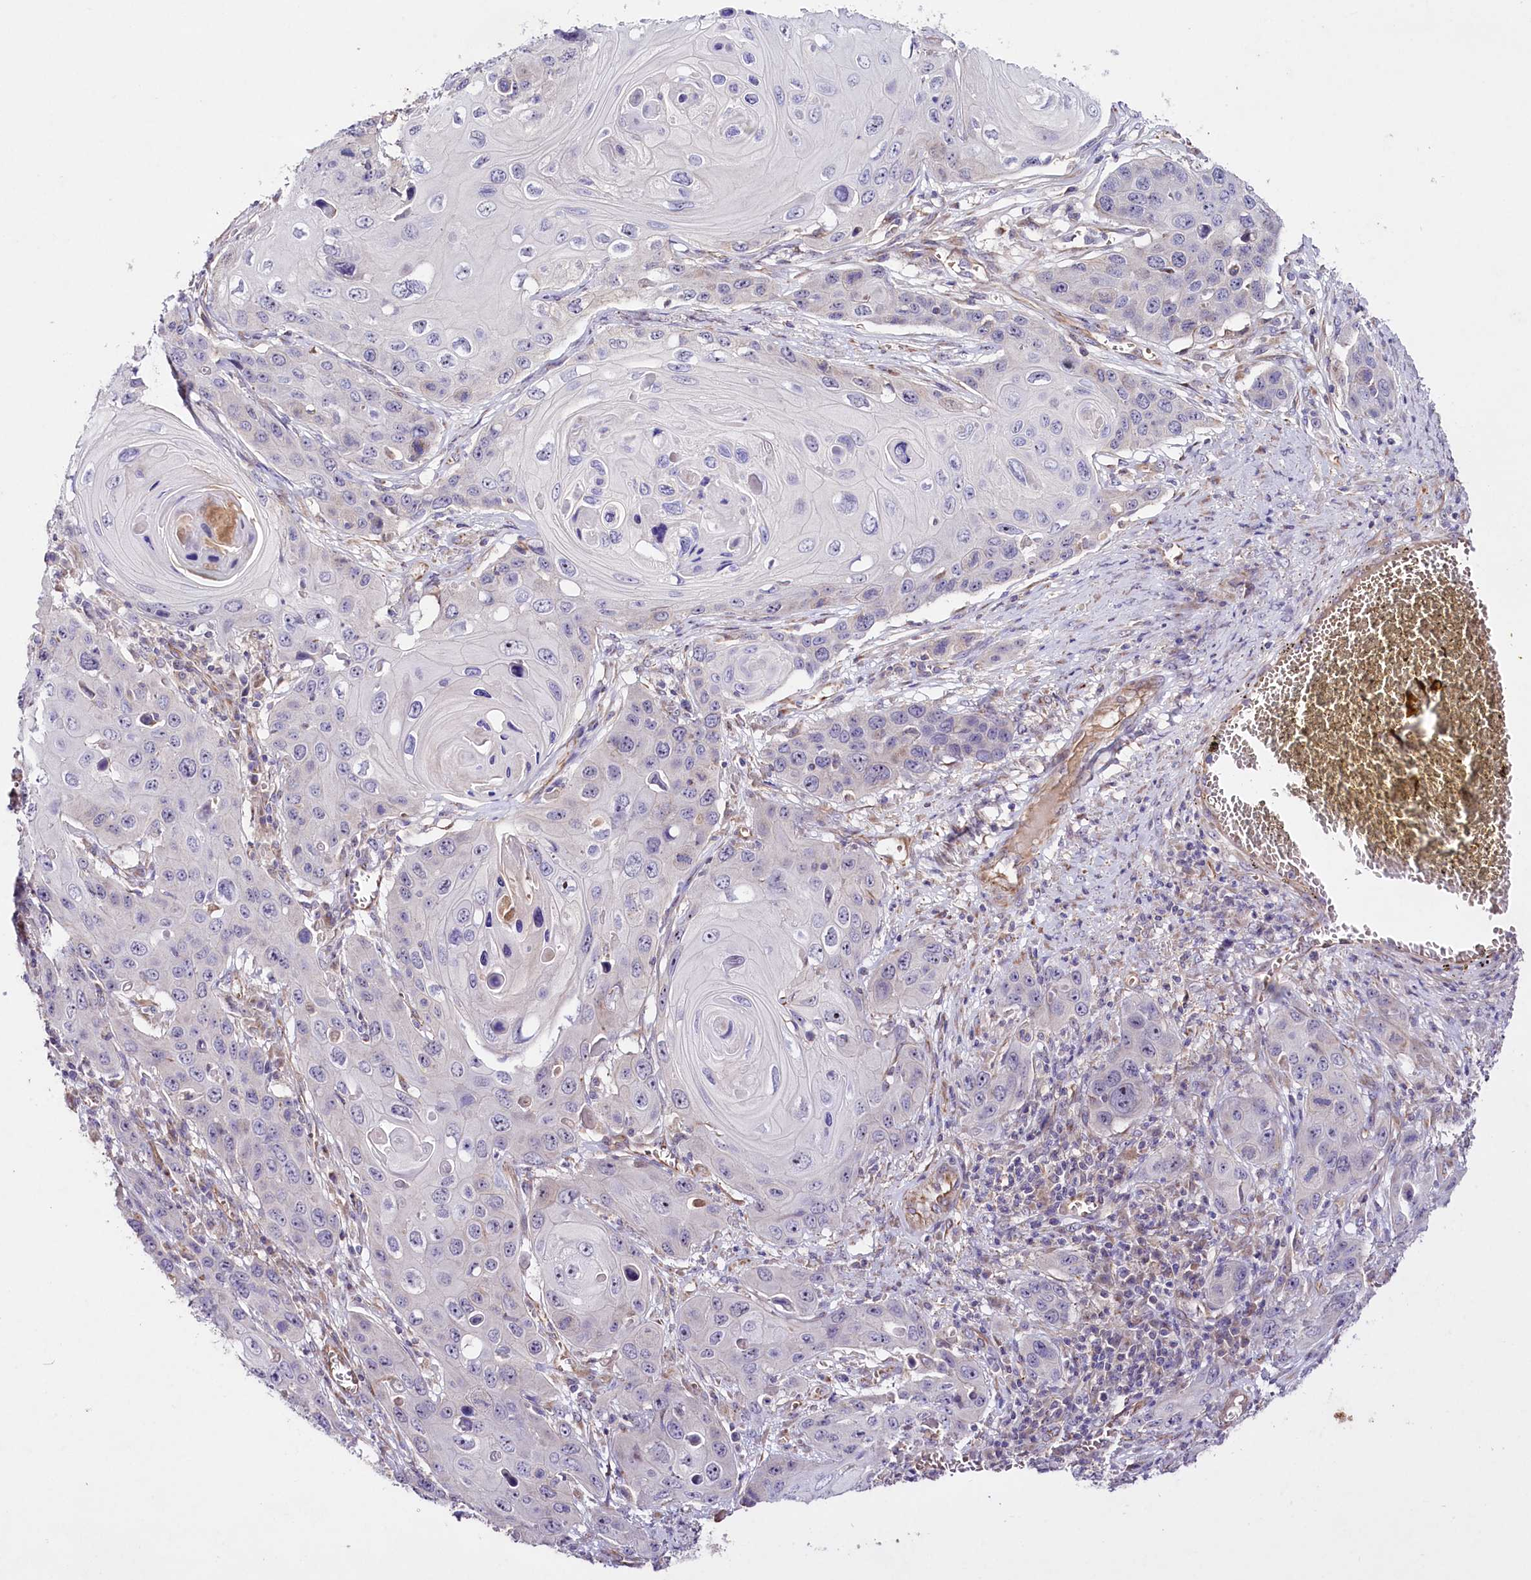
{"staining": {"intensity": "negative", "quantity": "none", "location": "none"}, "tissue": "skin cancer", "cell_type": "Tumor cells", "image_type": "cancer", "snomed": [{"axis": "morphology", "description": "Squamous cell carcinoma, NOS"}, {"axis": "topography", "description": "Skin"}], "caption": "Skin cancer stained for a protein using immunohistochemistry exhibits no expression tumor cells.", "gene": "SLC7A1", "patient": {"sex": "male", "age": 55}}